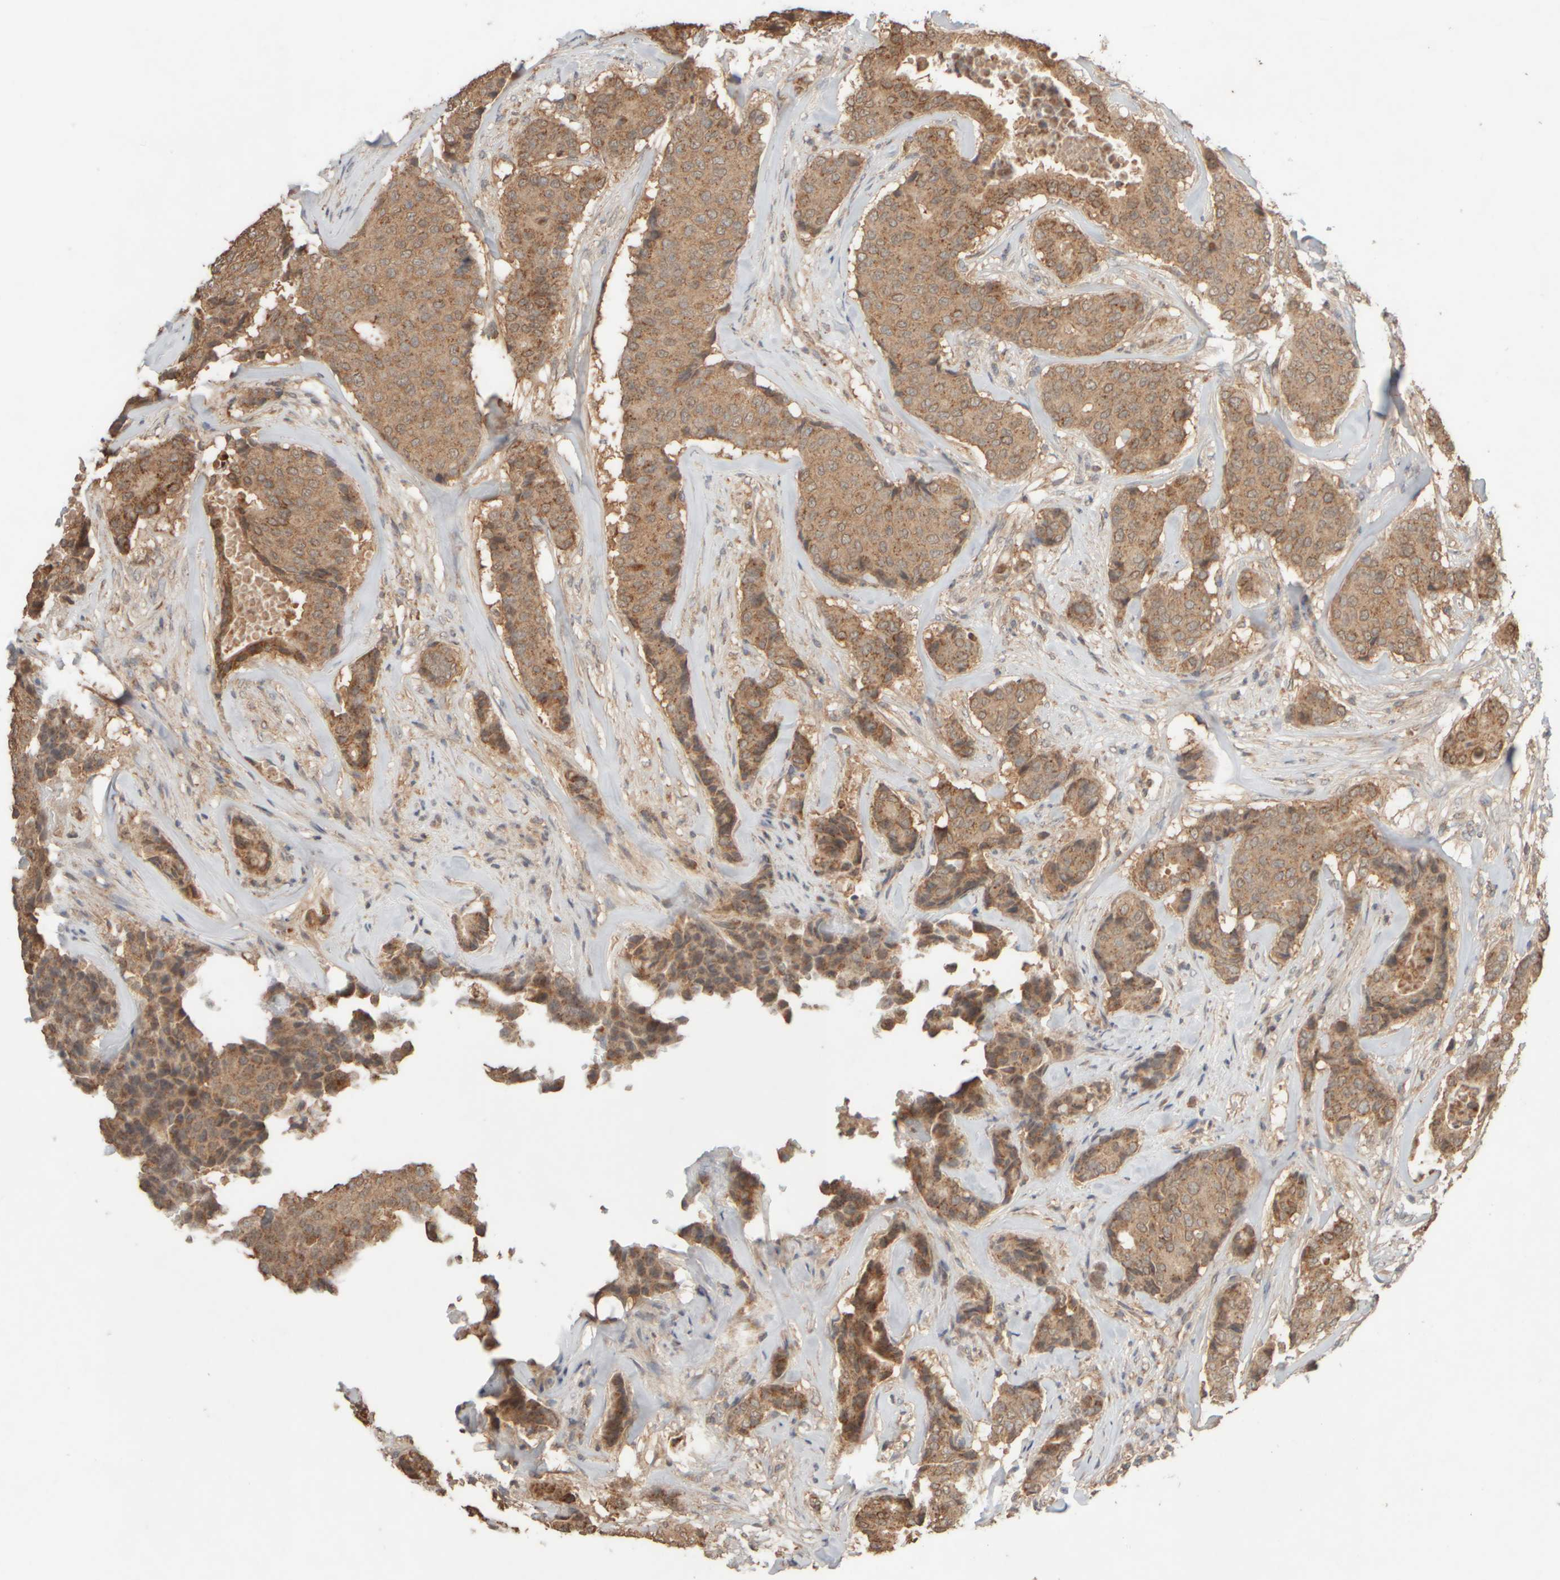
{"staining": {"intensity": "moderate", "quantity": ">75%", "location": "cytoplasmic/membranous"}, "tissue": "breast cancer", "cell_type": "Tumor cells", "image_type": "cancer", "snomed": [{"axis": "morphology", "description": "Duct carcinoma"}, {"axis": "topography", "description": "Breast"}], "caption": "An image of breast invasive ductal carcinoma stained for a protein shows moderate cytoplasmic/membranous brown staining in tumor cells.", "gene": "EIF2B3", "patient": {"sex": "female", "age": 75}}